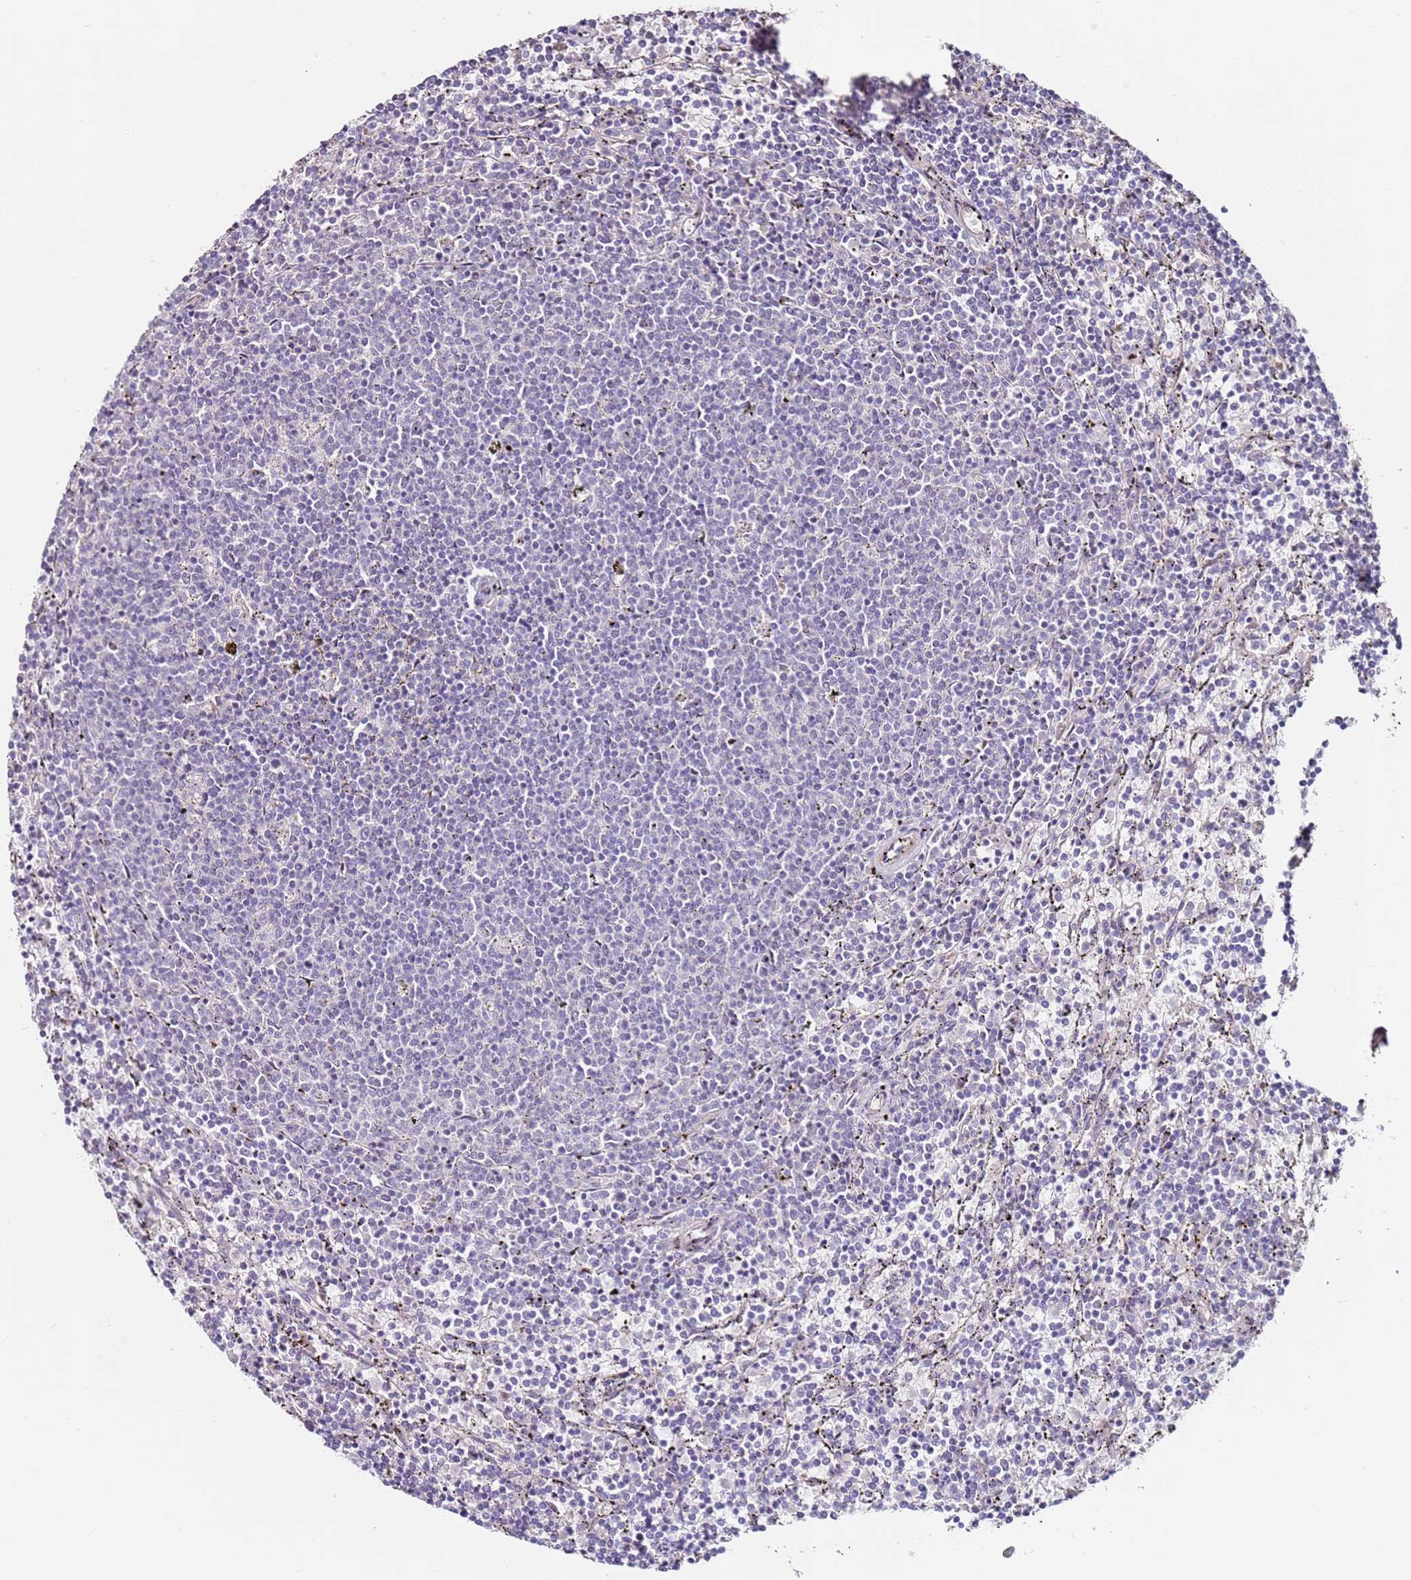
{"staining": {"intensity": "negative", "quantity": "none", "location": "none"}, "tissue": "lymphoma", "cell_type": "Tumor cells", "image_type": "cancer", "snomed": [{"axis": "morphology", "description": "Malignant lymphoma, non-Hodgkin's type, Low grade"}, {"axis": "topography", "description": "Spleen"}], "caption": "Immunohistochemical staining of human lymphoma displays no significant expression in tumor cells.", "gene": "RARS2", "patient": {"sex": "female", "age": 50}}